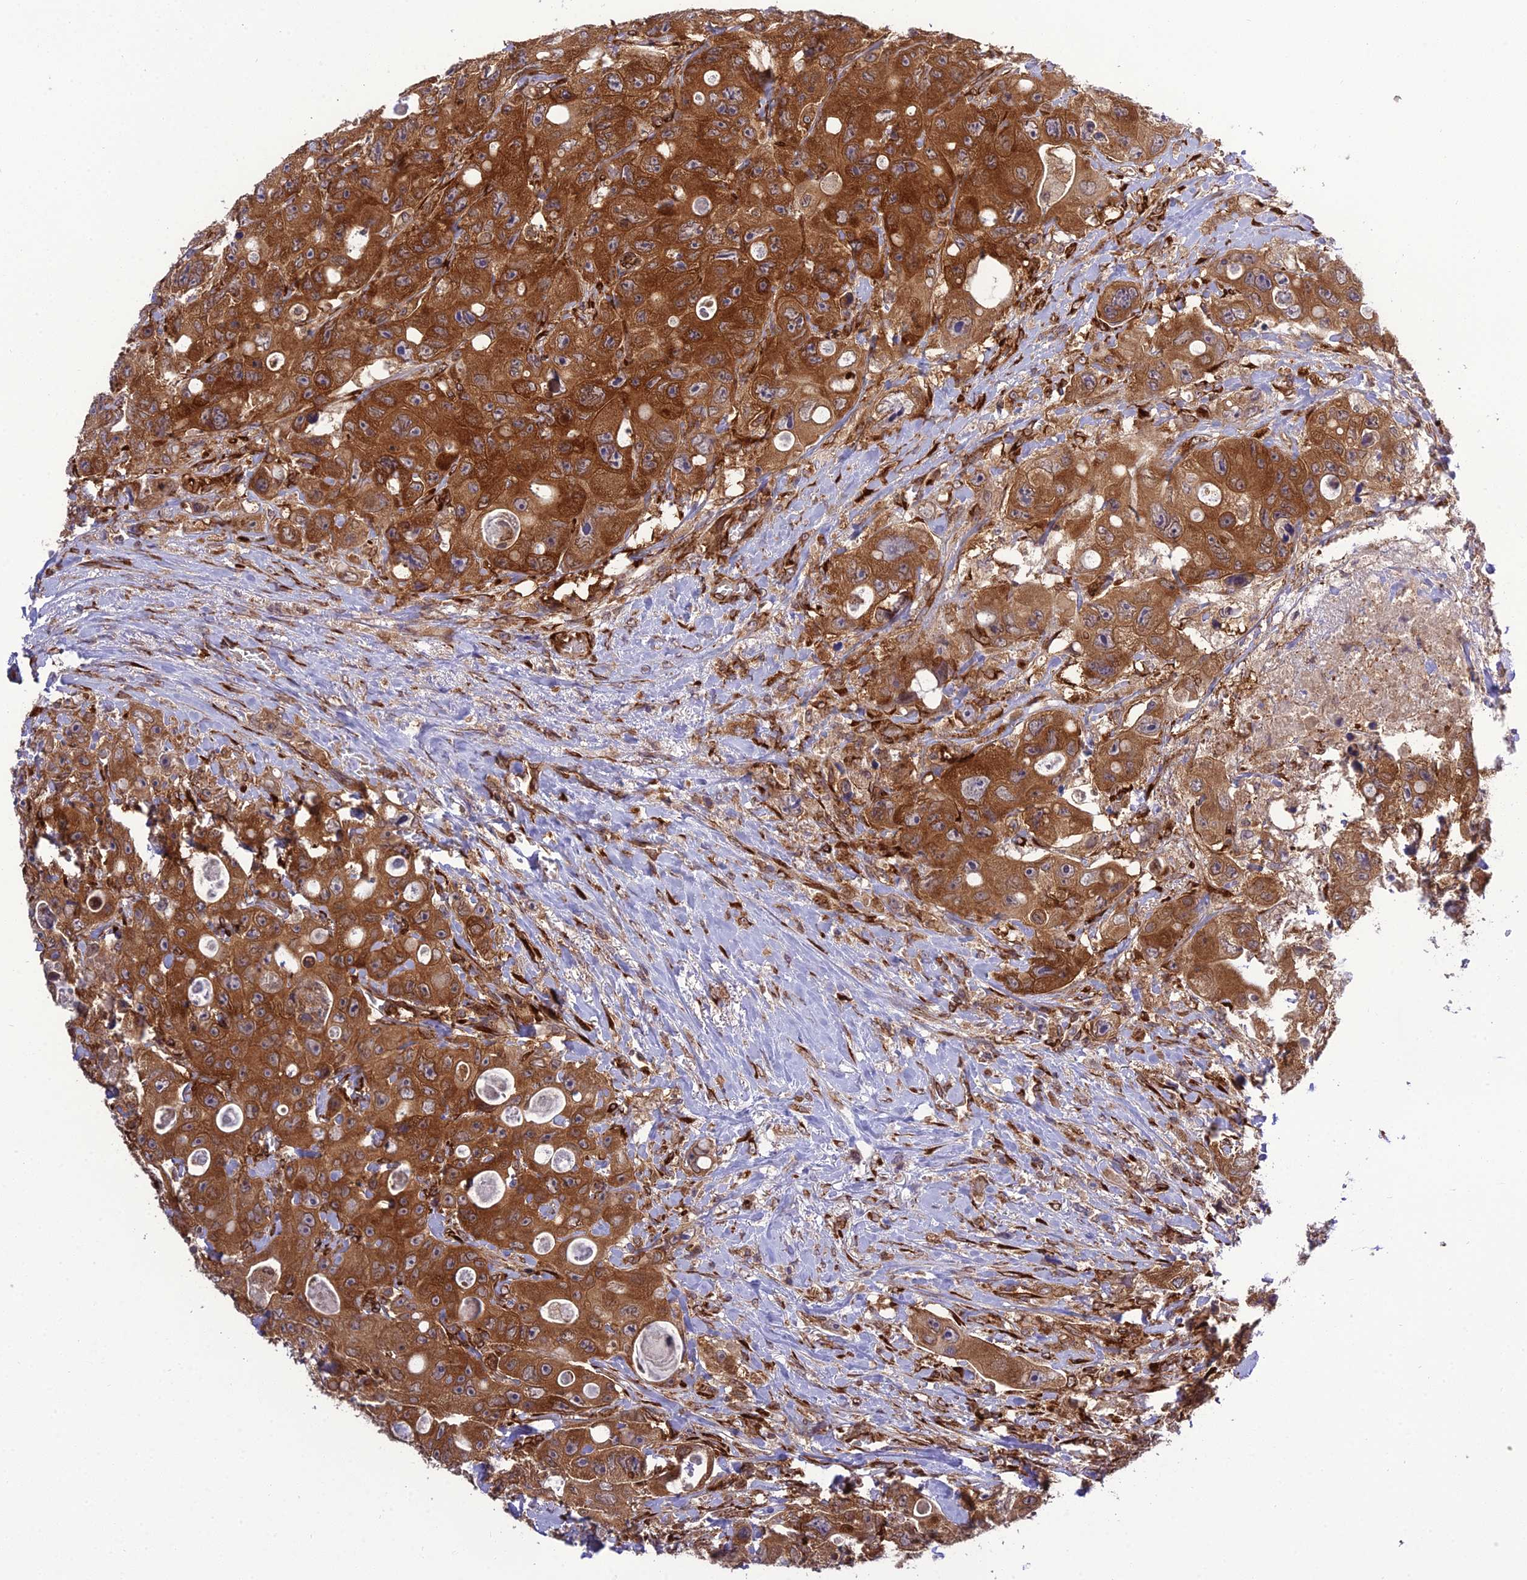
{"staining": {"intensity": "strong", "quantity": ">75%", "location": "cytoplasmic/membranous"}, "tissue": "colorectal cancer", "cell_type": "Tumor cells", "image_type": "cancer", "snomed": [{"axis": "morphology", "description": "Adenocarcinoma, NOS"}, {"axis": "topography", "description": "Colon"}], "caption": "A high amount of strong cytoplasmic/membranous expression is present in about >75% of tumor cells in colorectal cancer tissue. Nuclei are stained in blue.", "gene": "DHCR7", "patient": {"sex": "female", "age": 46}}